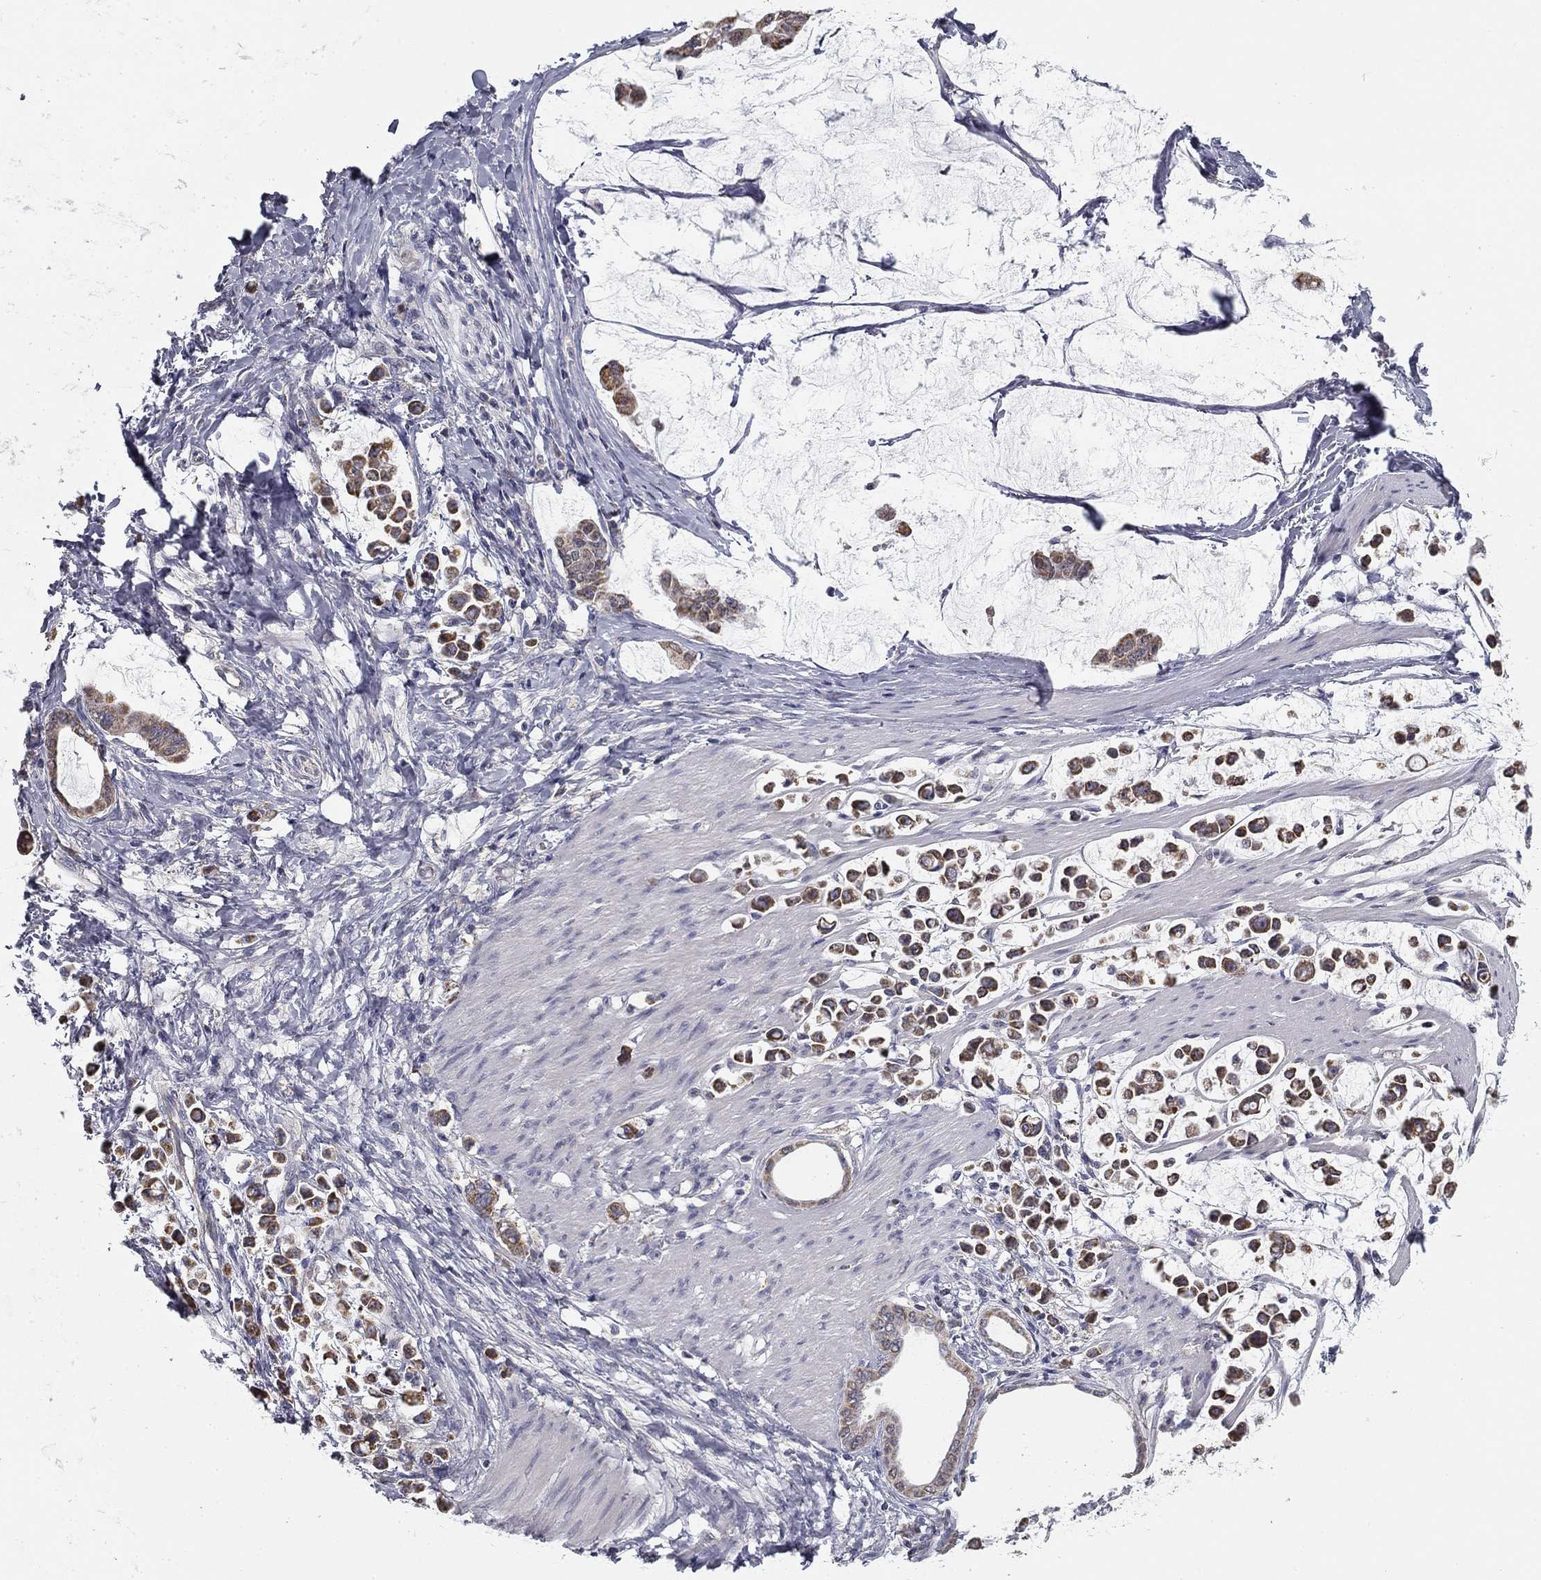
{"staining": {"intensity": "moderate", "quantity": ">75%", "location": "cytoplasmic/membranous"}, "tissue": "stomach cancer", "cell_type": "Tumor cells", "image_type": "cancer", "snomed": [{"axis": "morphology", "description": "Adenocarcinoma, NOS"}, {"axis": "topography", "description": "Stomach"}], "caption": "Protein analysis of stomach adenocarcinoma tissue exhibits moderate cytoplasmic/membranous expression in approximately >75% of tumor cells.", "gene": "SLC2A9", "patient": {"sex": "male", "age": 82}}